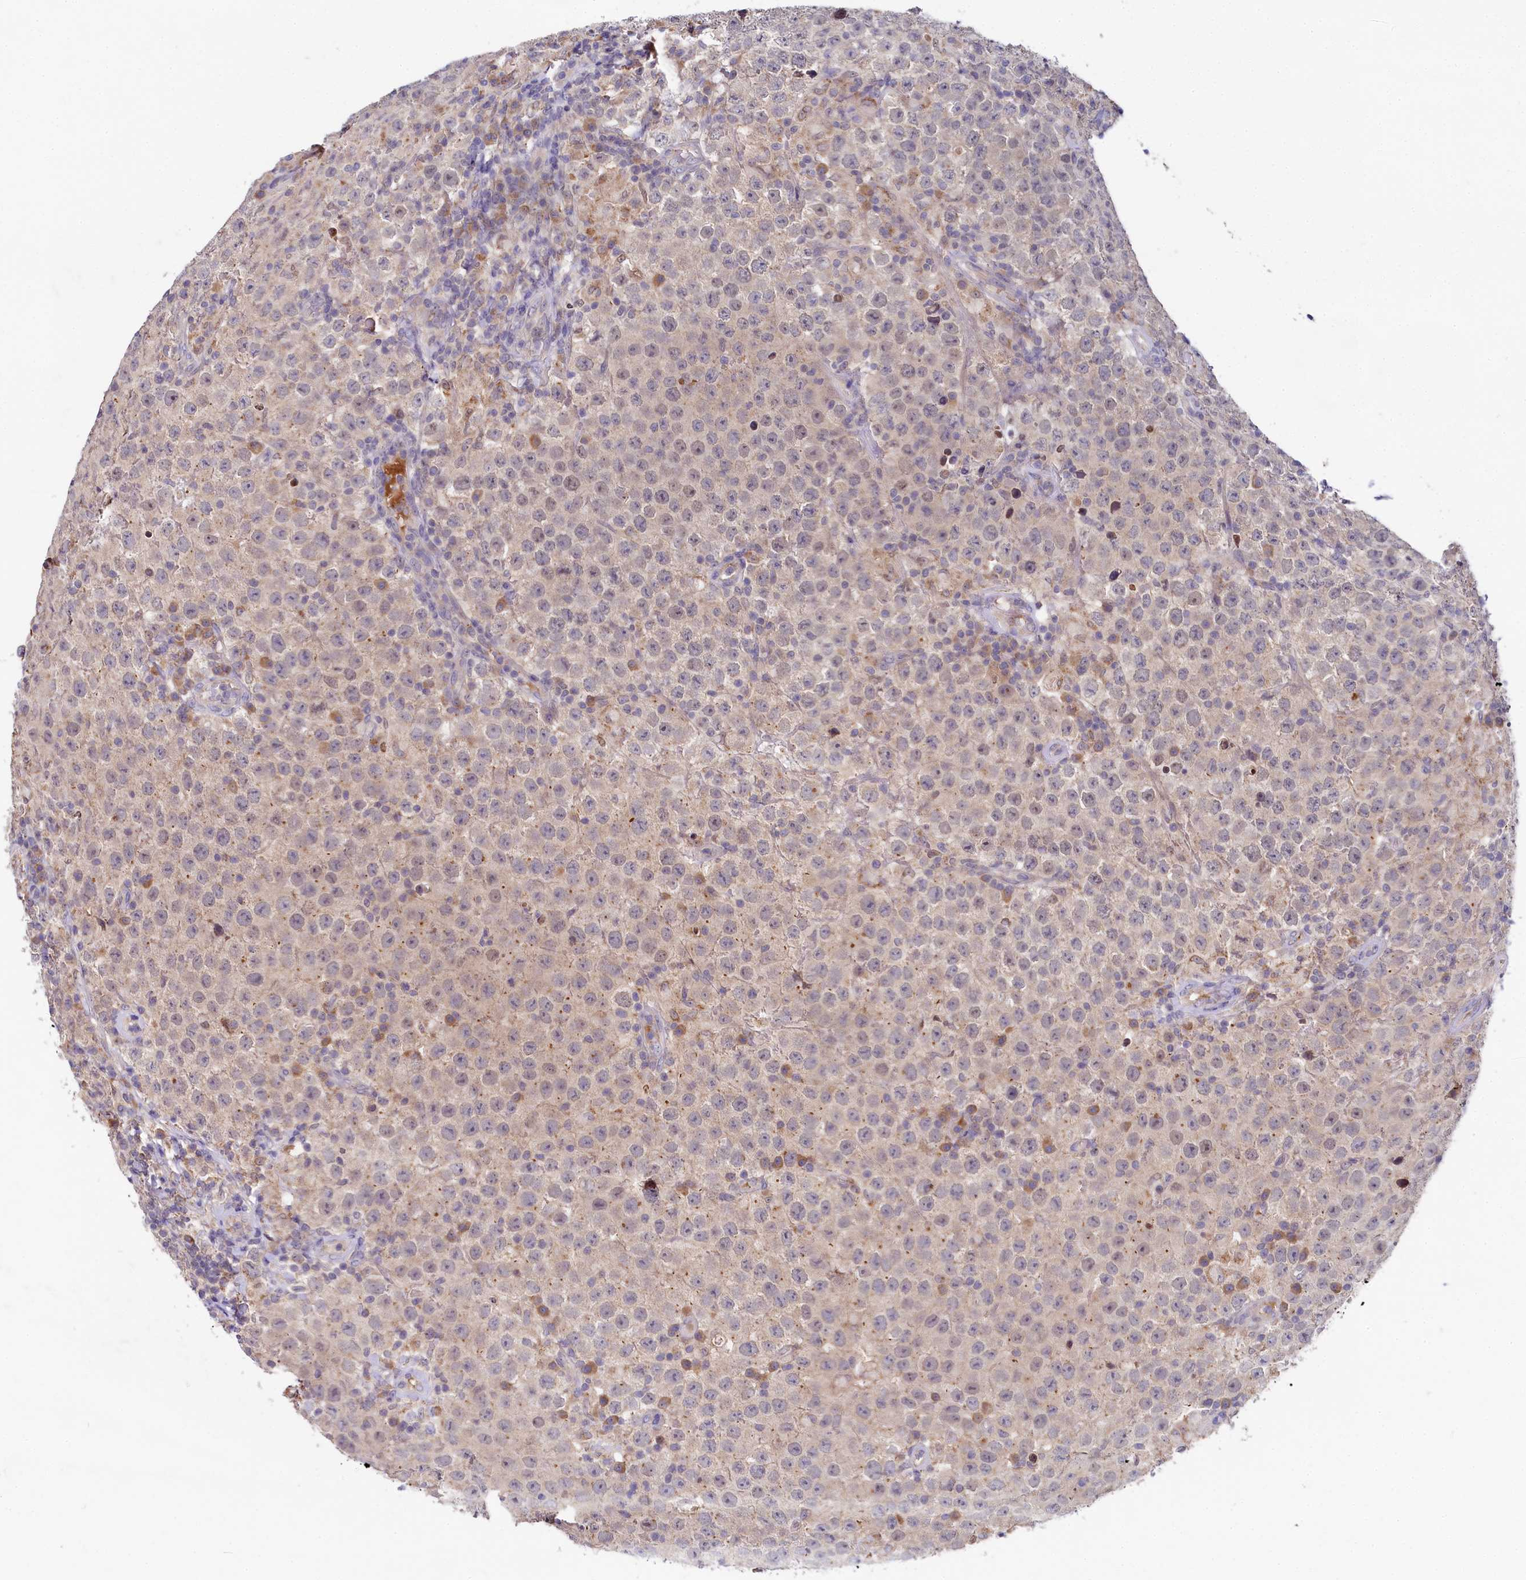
{"staining": {"intensity": "weak", "quantity": ">75%", "location": "cytoplasmic/membranous"}, "tissue": "testis cancer", "cell_type": "Tumor cells", "image_type": "cancer", "snomed": [{"axis": "morphology", "description": "Normal tissue, NOS"}, {"axis": "morphology", "description": "Urothelial carcinoma, High grade"}, {"axis": "morphology", "description": "Seminoma, NOS"}, {"axis": "morphology", "description": "Carcinoma, Embryonal, NOS"}, {"axis": "topography", "description": "Urinary bladder"}, {"axis": "topography", "description": "Testis"}], "caption": "The photomicrograph shows staining of testis cancer (seminoma), revealing weak cytoplasmic/membranous protein expression (brown color) within tumor cells. (IHC, brightfield microscopy, high magnification).", "gene": "SPINK9", "patient": {"sex": "male", "age": 41}}